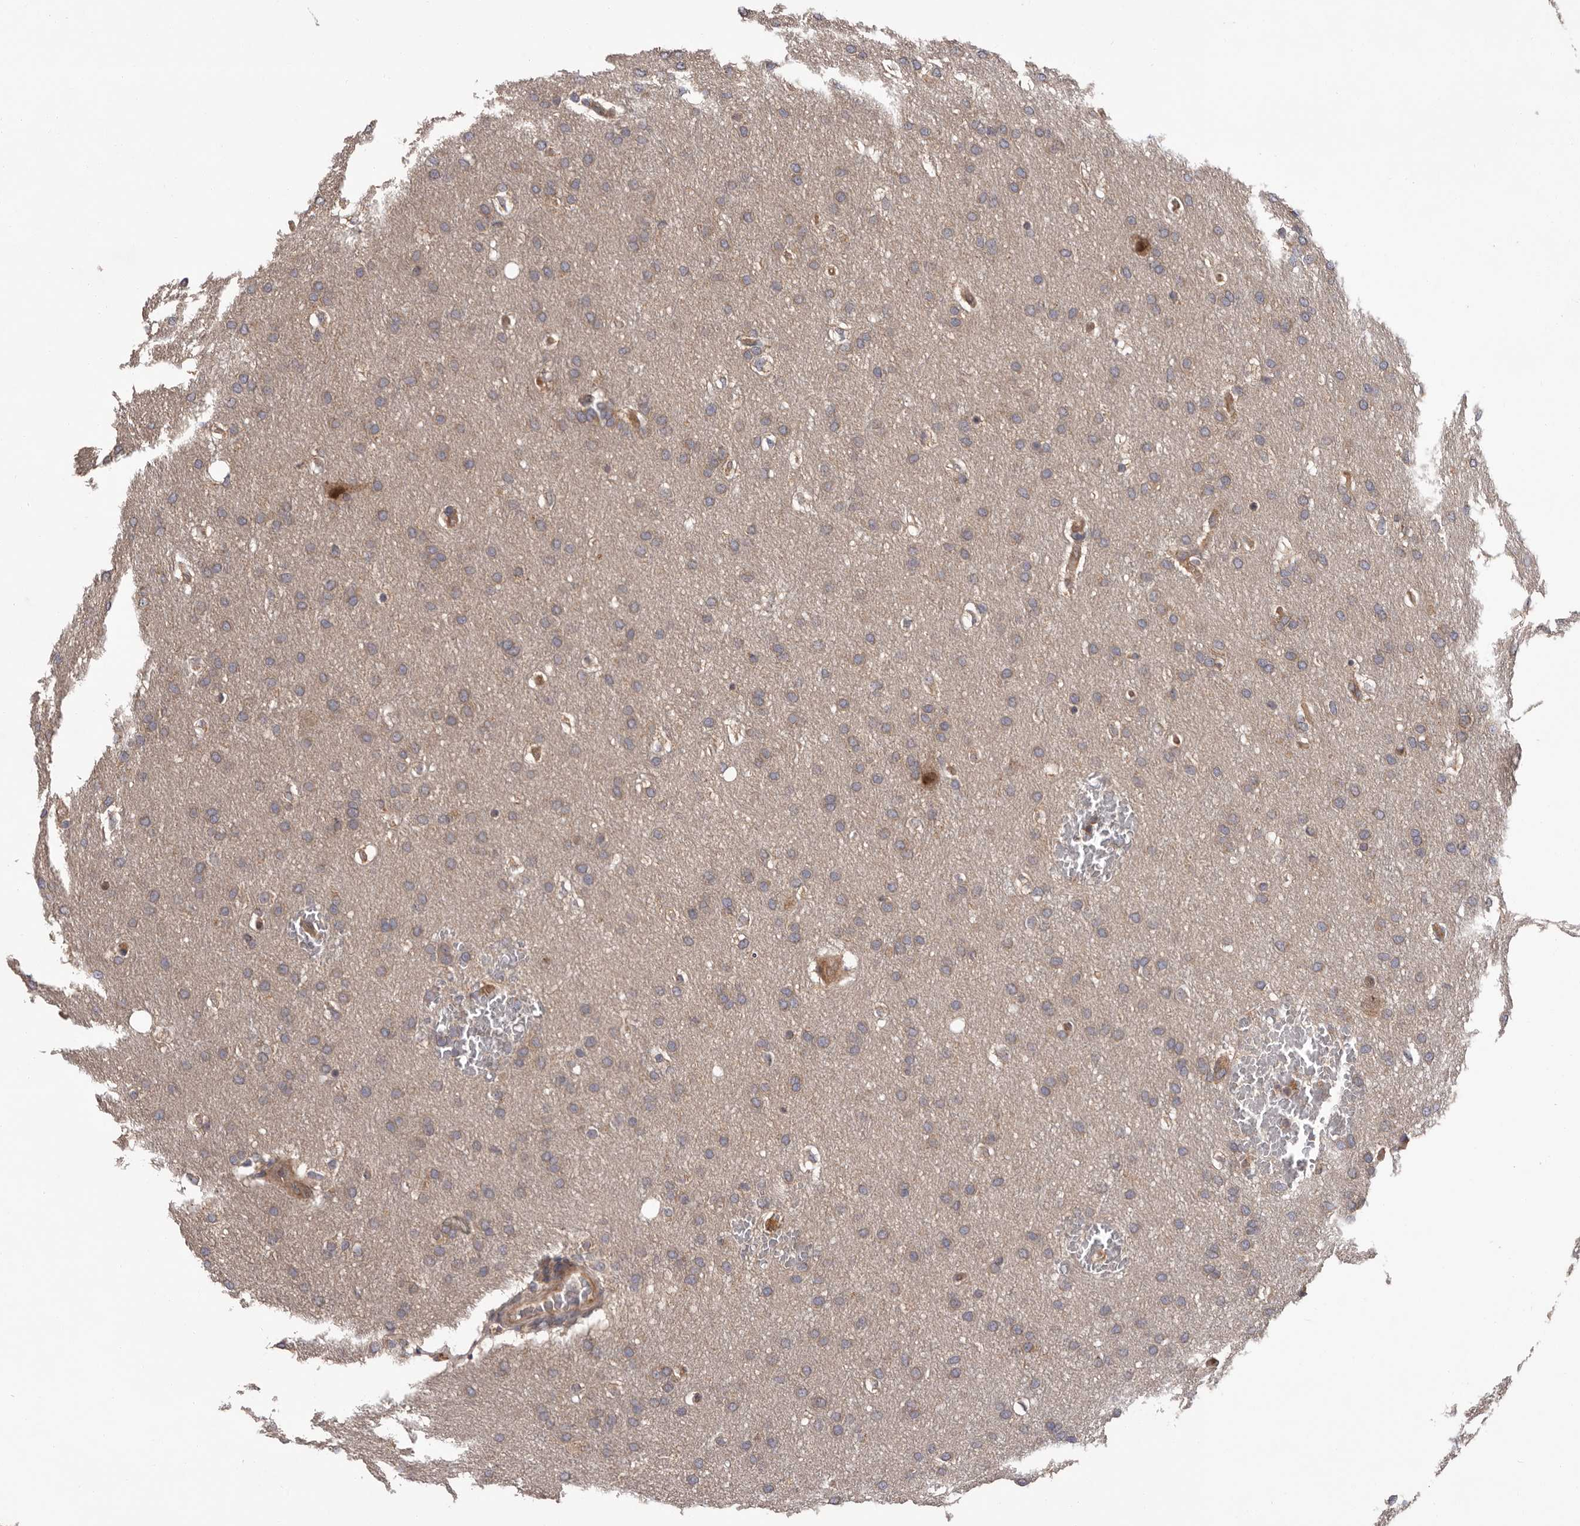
{"staining": {"intensity": "weak", "quantity": ">75%", "location": "cytoplasmic/membranous"}, "tissue": "glioma", "cell_type": "Tumor cells", "image_type": "cancer", "snomed": [{"axis": "morphology", "description": "Glioma, malignant, Low grade"}, {"axis": "topography", "description": "Brain"}], "caption": "A high-resolution photomicrograph shows IHC staining of glioma, which shows weak cytoplasmic/membranous staining in approximately >75% of tumor cells. (DAB = brown stain, brightfield microscopy at high magnification).", "gene": "VPS37A", "patient": {"sex": "female", "age": 37}}